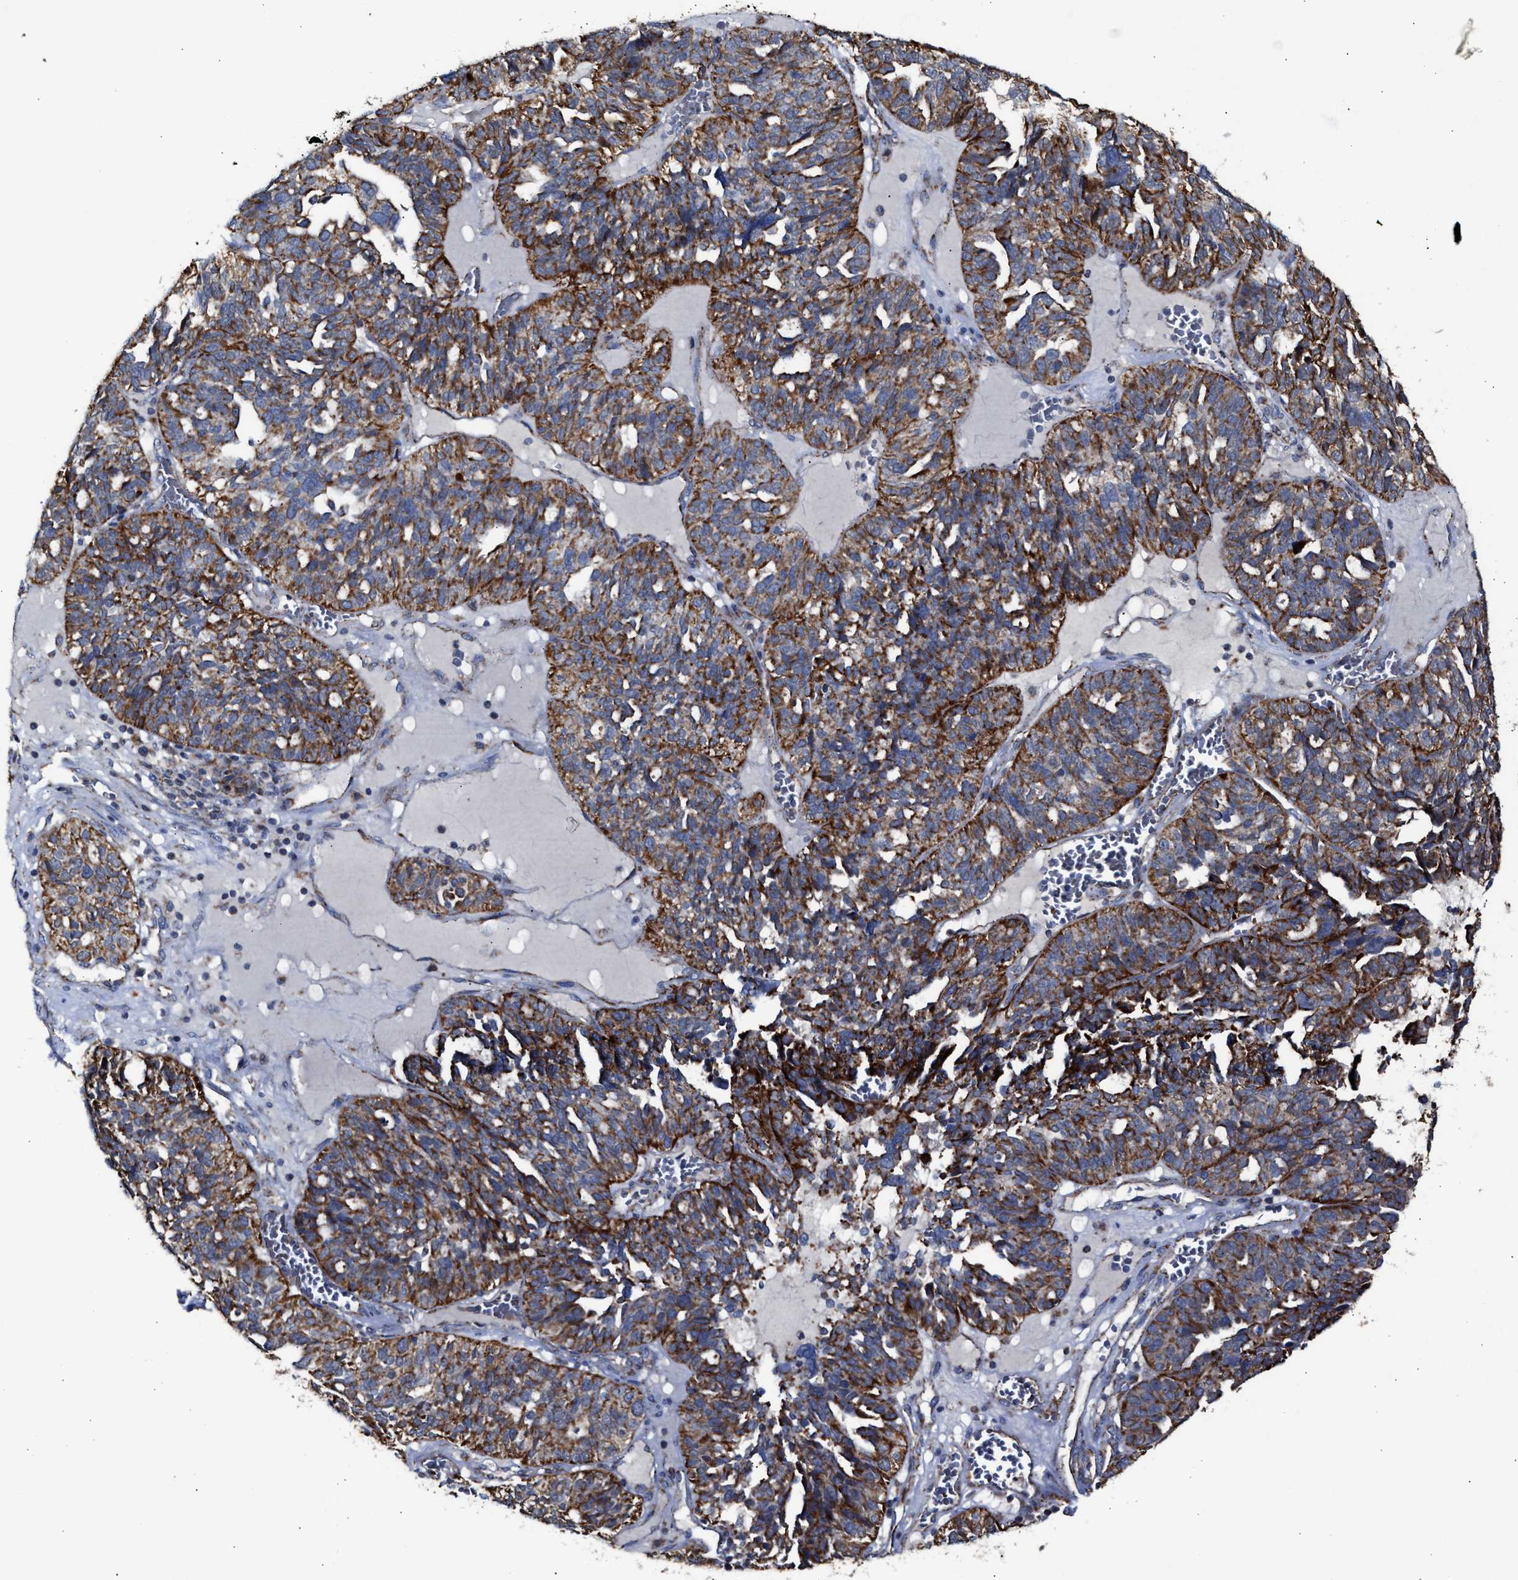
{"staining": {"intensity": "moderate", "quantity": ">75%", "location": "cytoplasmic/membranous"}, "tissue": "ovarian cancer", "cell_type": "Tumor cells", "image_type": "cancer", "snomed": [{"axis": "morphology", "description": "Cystadenocarcinoma, serous, NOS"}, {"axis": "topography", "description": "Ovary"}], "caption": "Human ovarian serous cystadenocarcinoma stained for a protein (brown) displays moderate cytoplasmic/membranous positive expression in approximately >75% of tumor cells.", "gene": "MECR", "patient": {"sex": "female", "age": 59}}